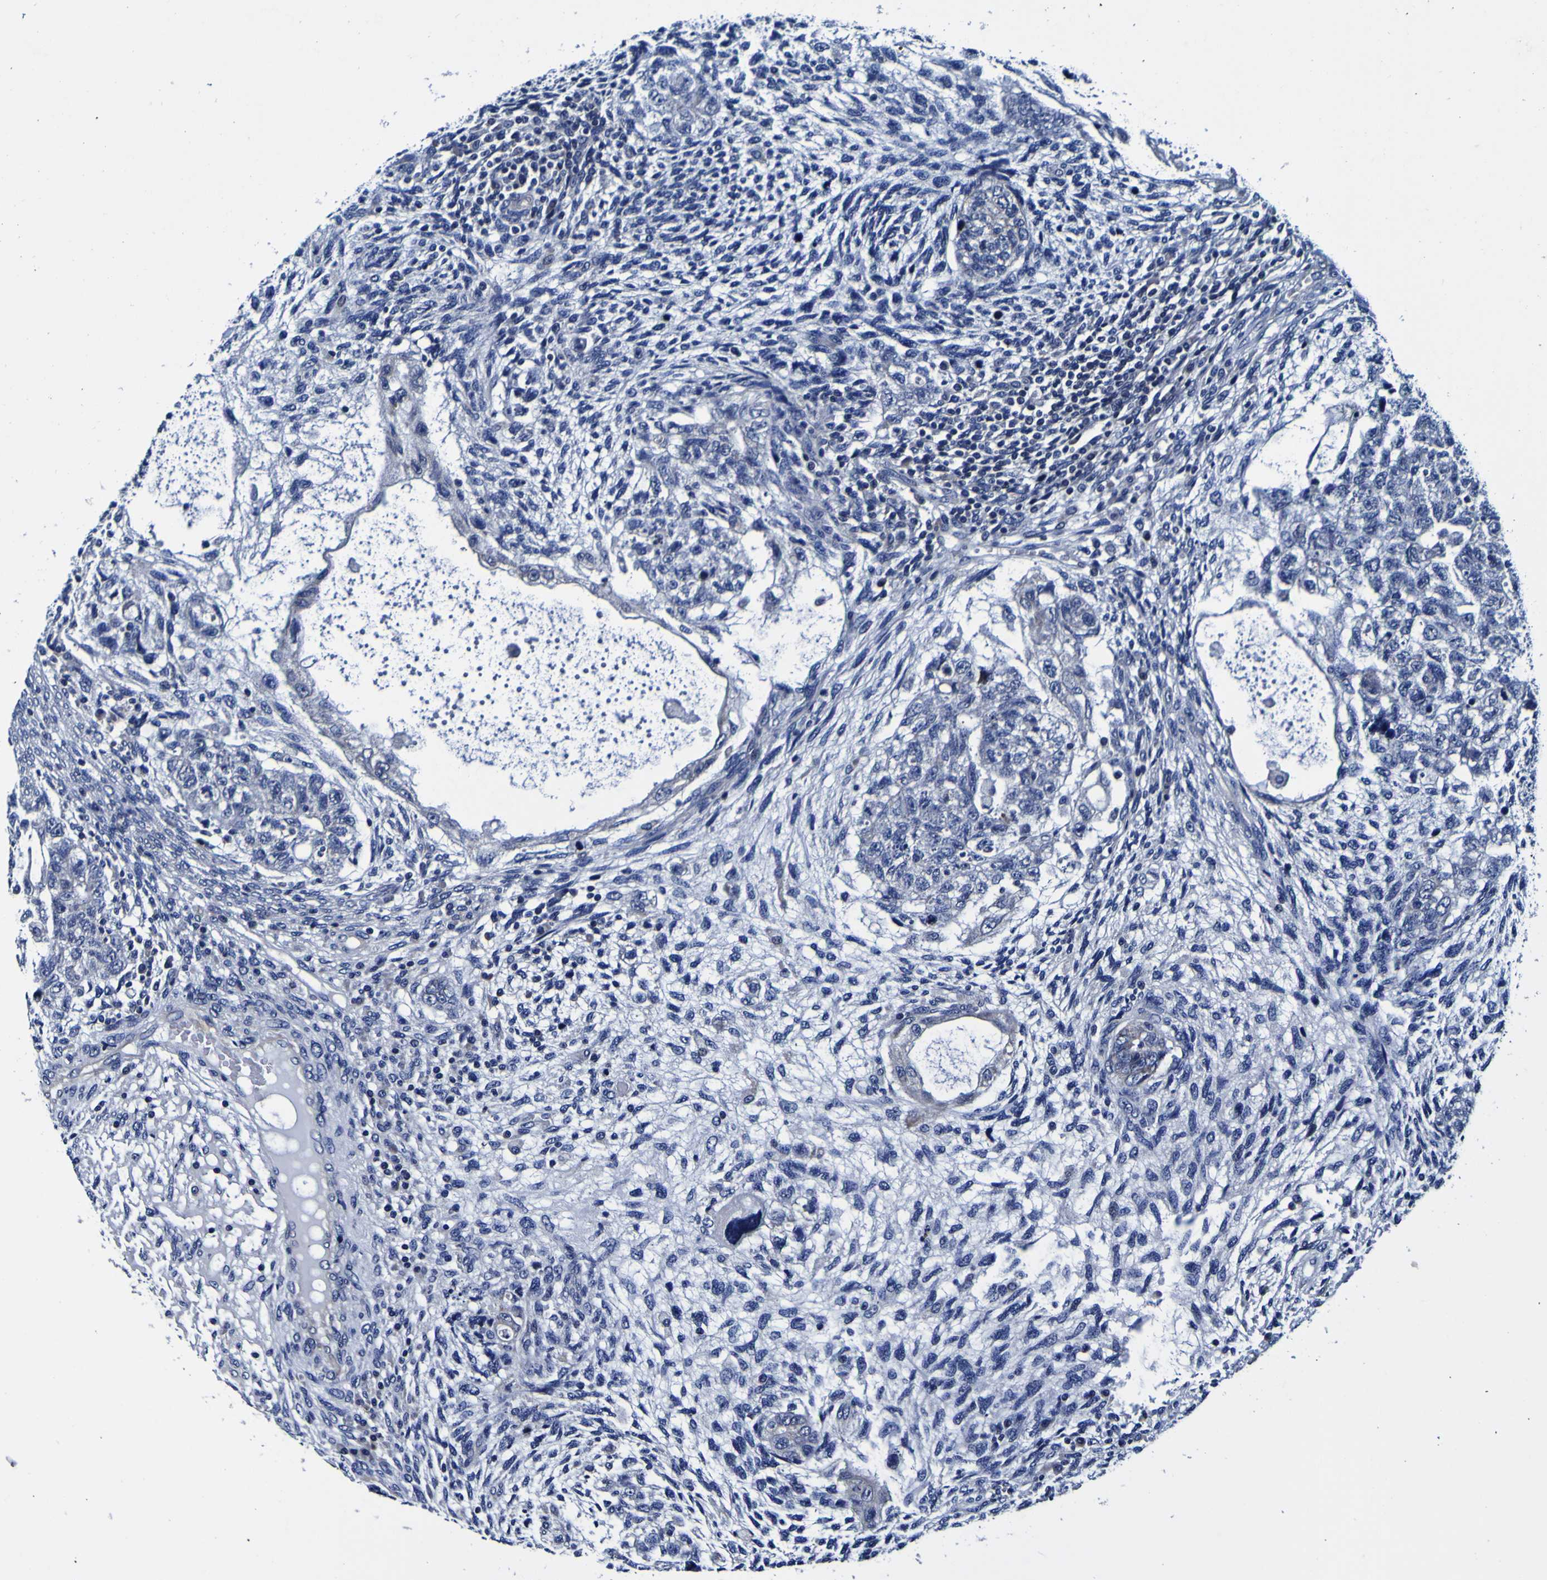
{"staining": {"intensity": "negative", "quantity": "none", "location": "none"}, "tissue": "testis cancer", "cell_type": "Tumor cells", "image_type": "cancer", "snomed": [{"axis": "morphology", "description": "Normal tissue, NOS"}, {"axis": "morphology", "description": "Carcinoma, Embryonal, NOS"}, {"axis": "topography", "description": "Testis"}], "caption": "Embryonal carcinoma (testis) was stained to show a protein in brown. There is no significant positivity in tumor cells. The staining is performed using DAB brown chromogen with nuclei counter-stained in using hematoxylin.", "gene": "PDLIM4", "patient": {"sex": "male", "age": 36}}